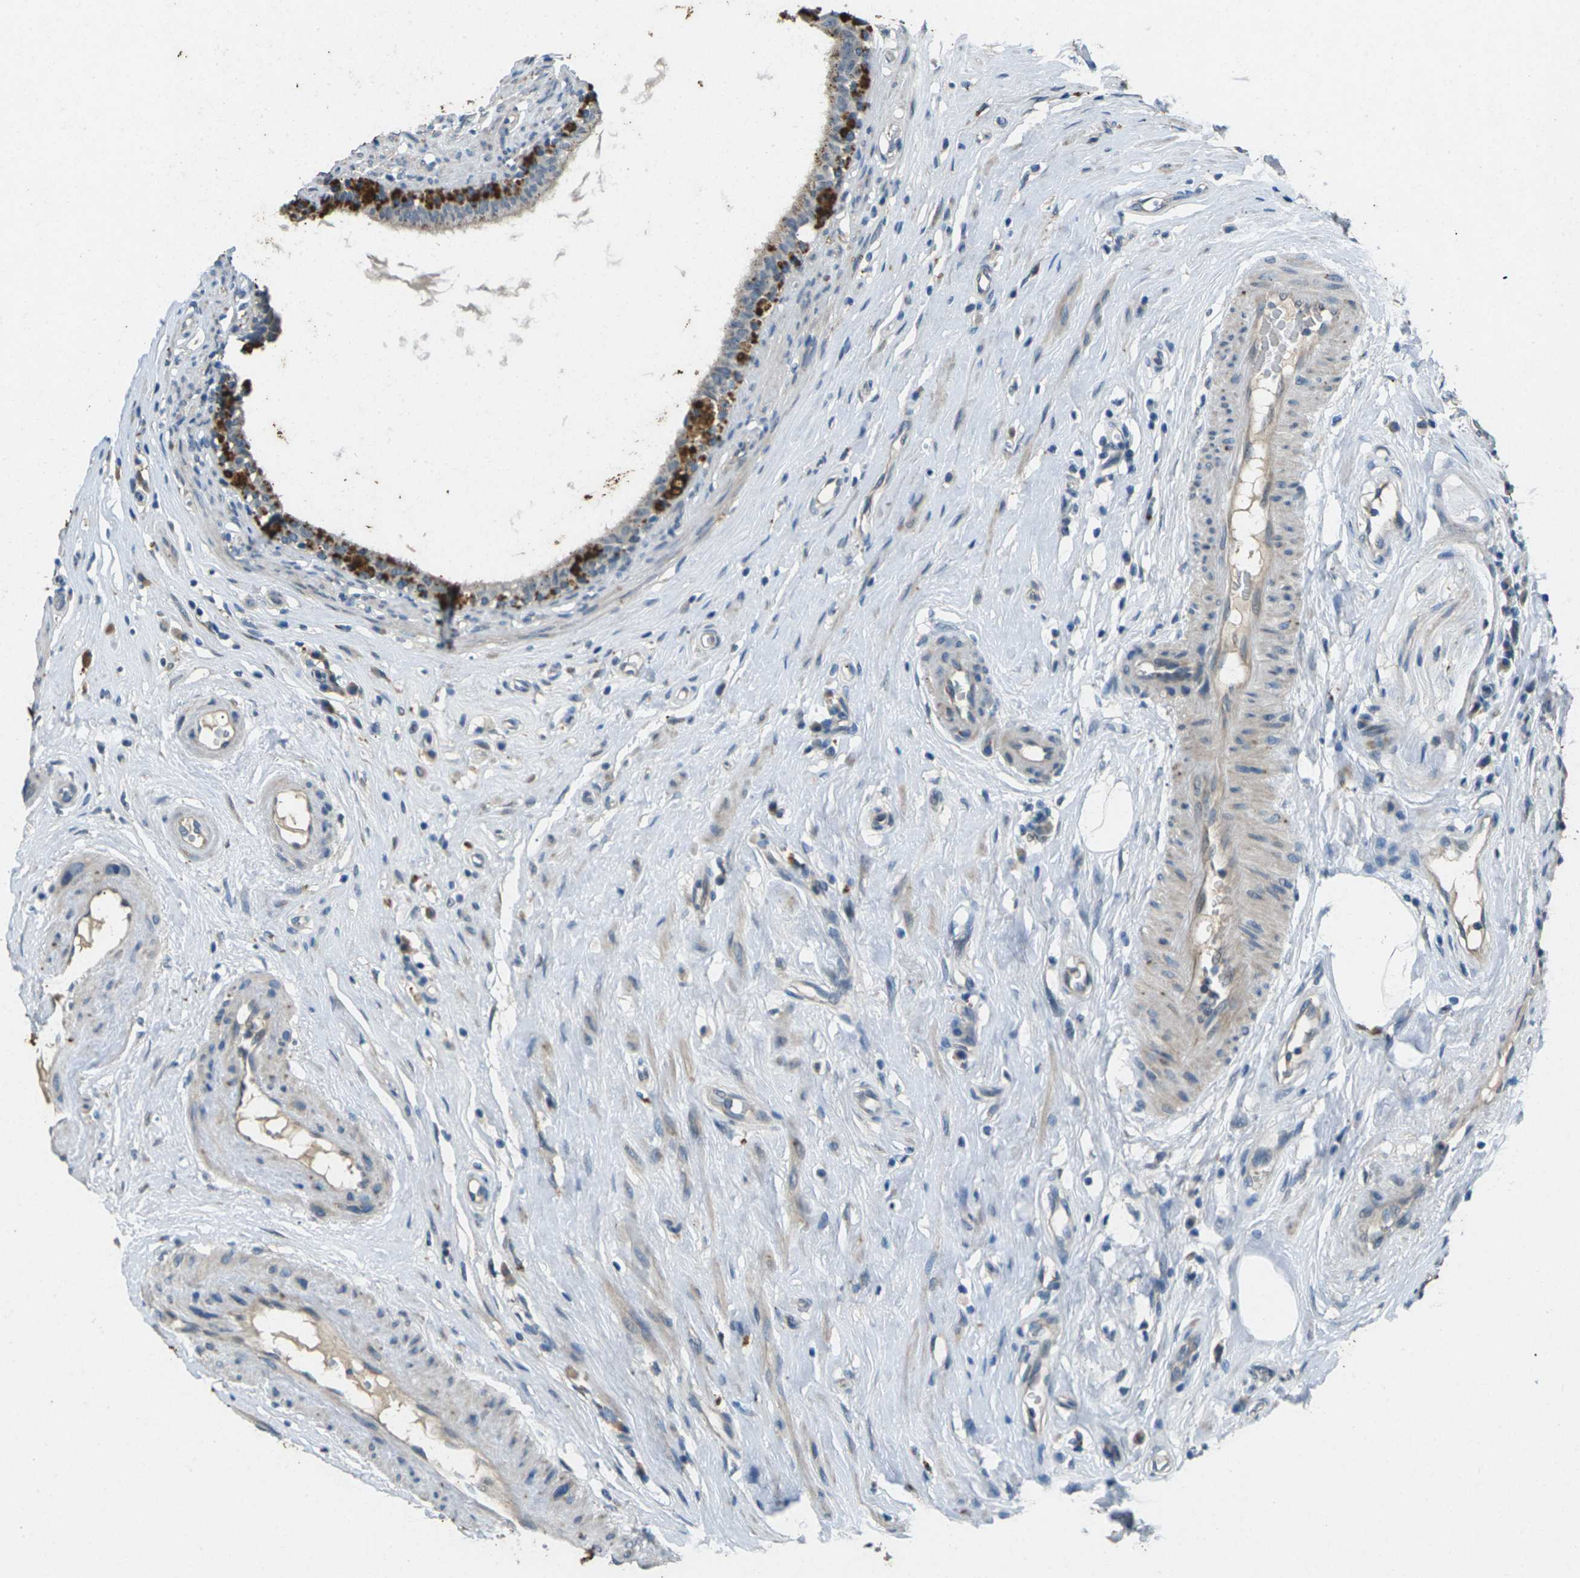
{"staining": {"intensity": "moderate", "quantity": "25%-75%", "location": "cytoplasmic/membranous"}, "tissue": "epididymis", "cell_type": "Glandular cells", "image_type": "normal", "snomed": [{"axis": "morphology", "description": "Normal tissue, NOS"}, {"axis": "morphology", "description": "Inflammation, NOS"}, {"axis": "topography", "description": "Epididymis"}], "caption": "Protein expression analysis of benign epididymis shows moderate cytoplasmic/membranous positivity in approximately 25%-75% of glandular cells. (DAB IHC, brown staining for protein, blue staining for nuclei).", "gene": "SIGLEC14", "patient": {"sex": "male", "age": 84}}